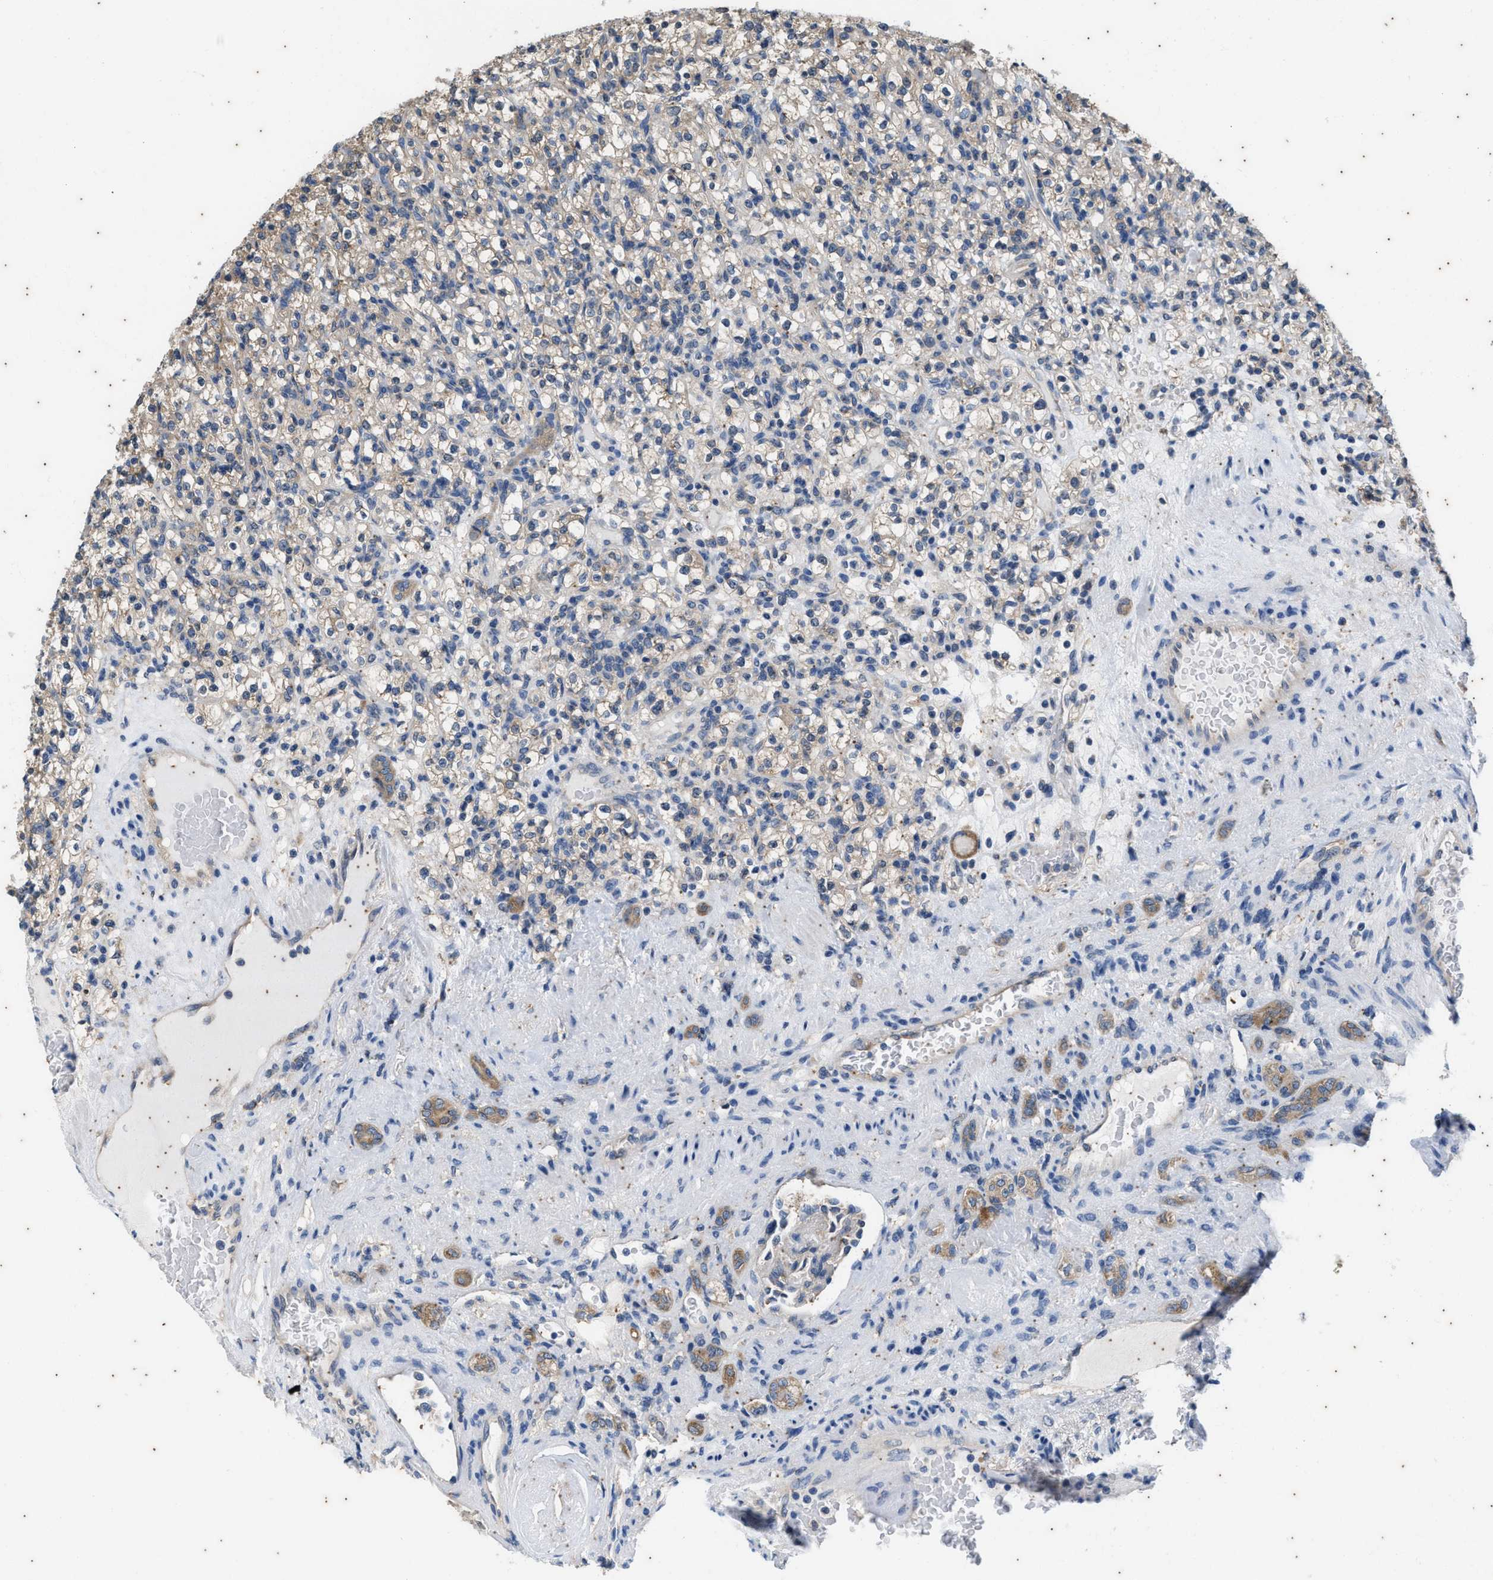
{"staining": {"intensity": "weak", "quantity": "<25%", "location": "cytoplasmic/membranous"}, "tissue": "renal cancer", "cell_type": "Tumor cells", "image_type": "cancer", "snomed": [{"axis": "morphology", "description": "Normal tissue, NOS"}, {"axis": "morphology", "description": "Adenocarcinoma, NOS"}, {"axis": "topography", "description": "Kidney"}], "caption": "High power microscopy histopathology image of an immunohistochemistry (IHC) micrograph of renal adenocarcinoma, revealing no significant expression in tumor cells.", "gene": "COX19", "patient": {"sex": "female", "age": 72}}